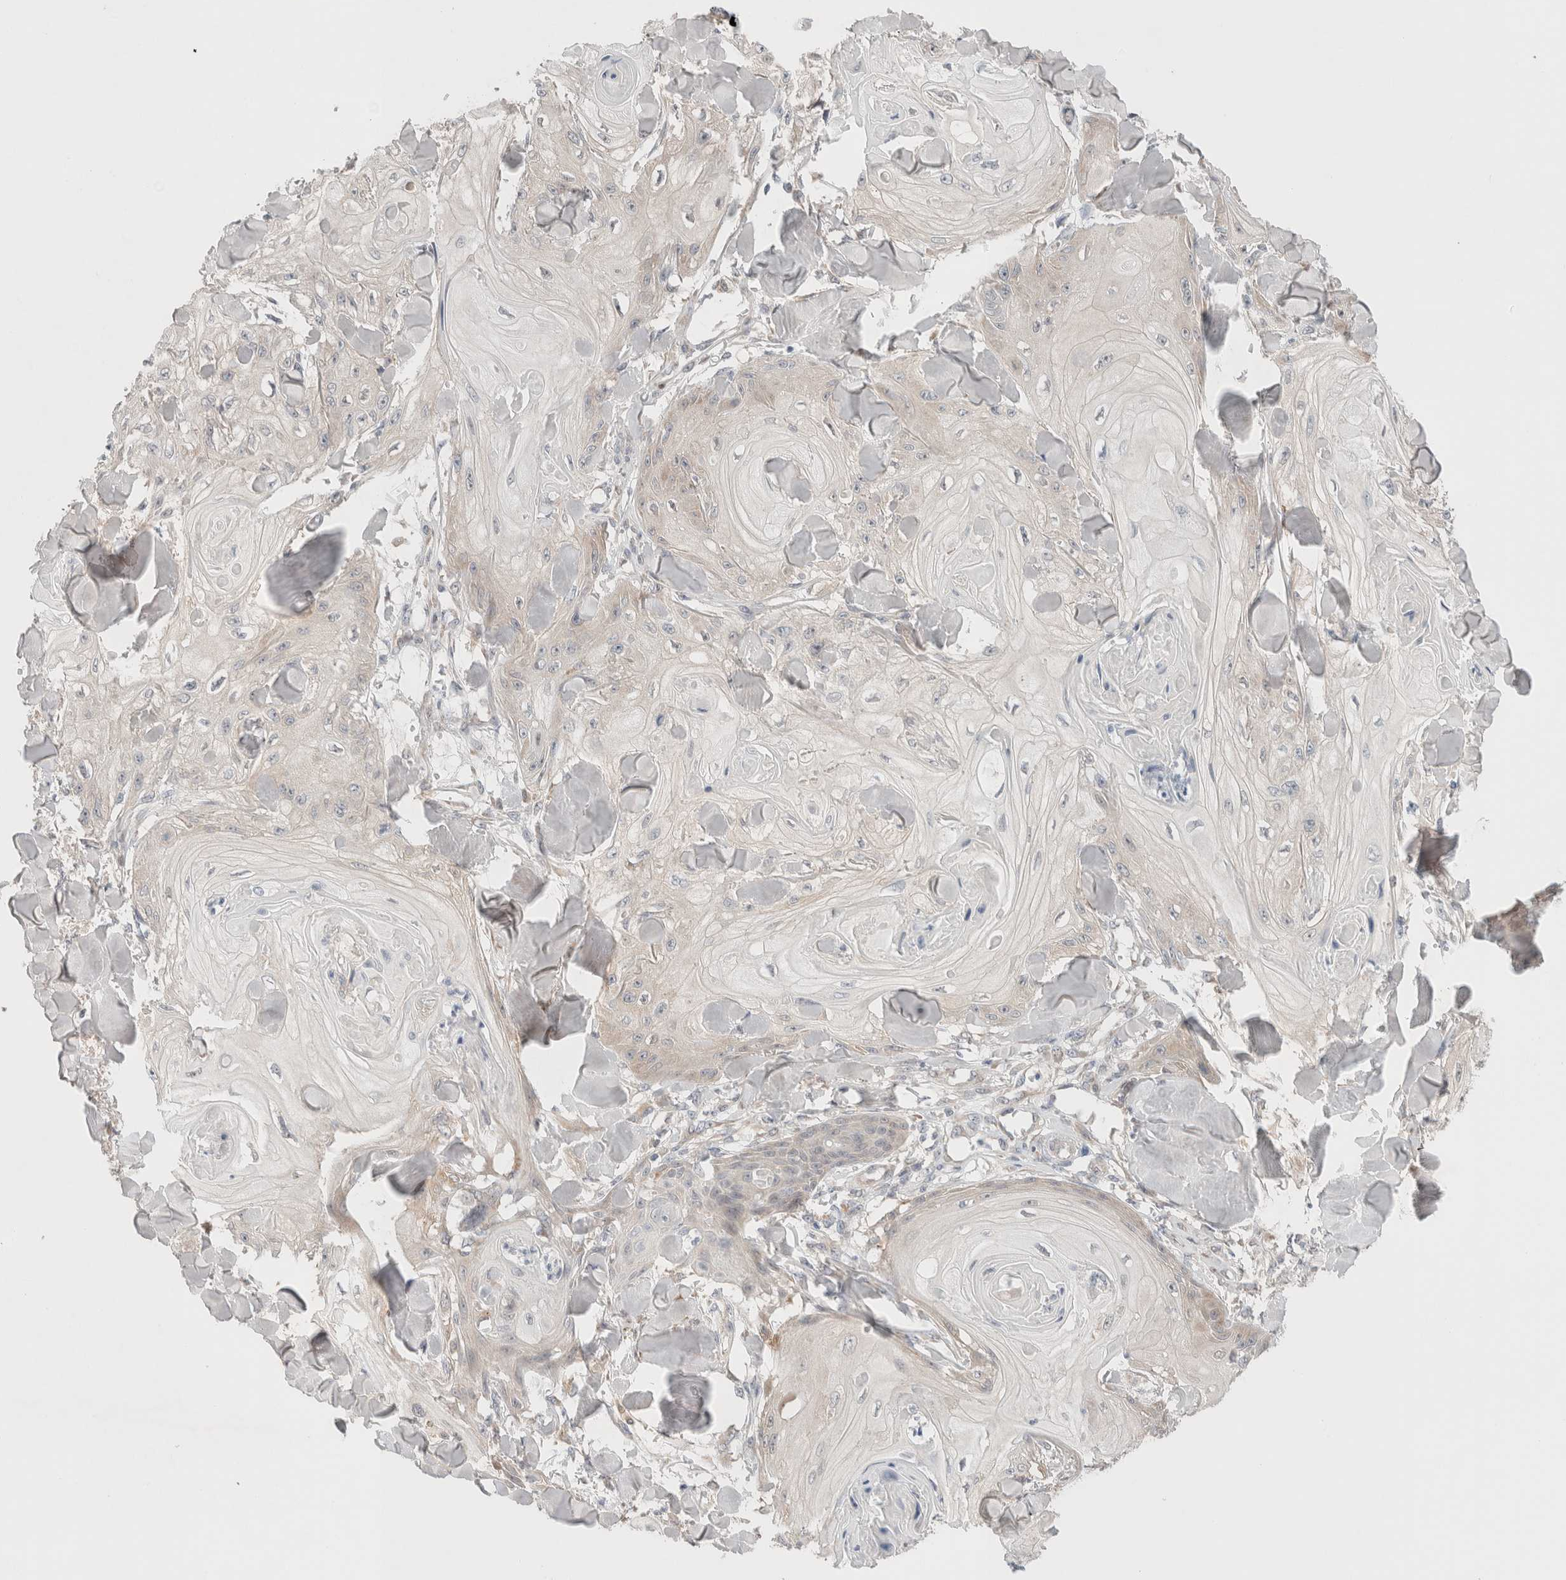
{"staining": {"intensity": "negative", "quantity": "none", "location": "none"}, "tissue": "skin cancer", "cell_type": "Tumor cells", "image_type": "cancer", "snomed": [{"axis": "morphology", "description": "Squamous cell carcinoma, NOS"}, {"axis": "topography", "description": "Skin"}], "caption": "Histopathology image shows no protein staining in tumor cells of skin squamous cell carcinoma tissue.", "gene": "ERI3", "patient": {"sex": "male", "age": 74}}